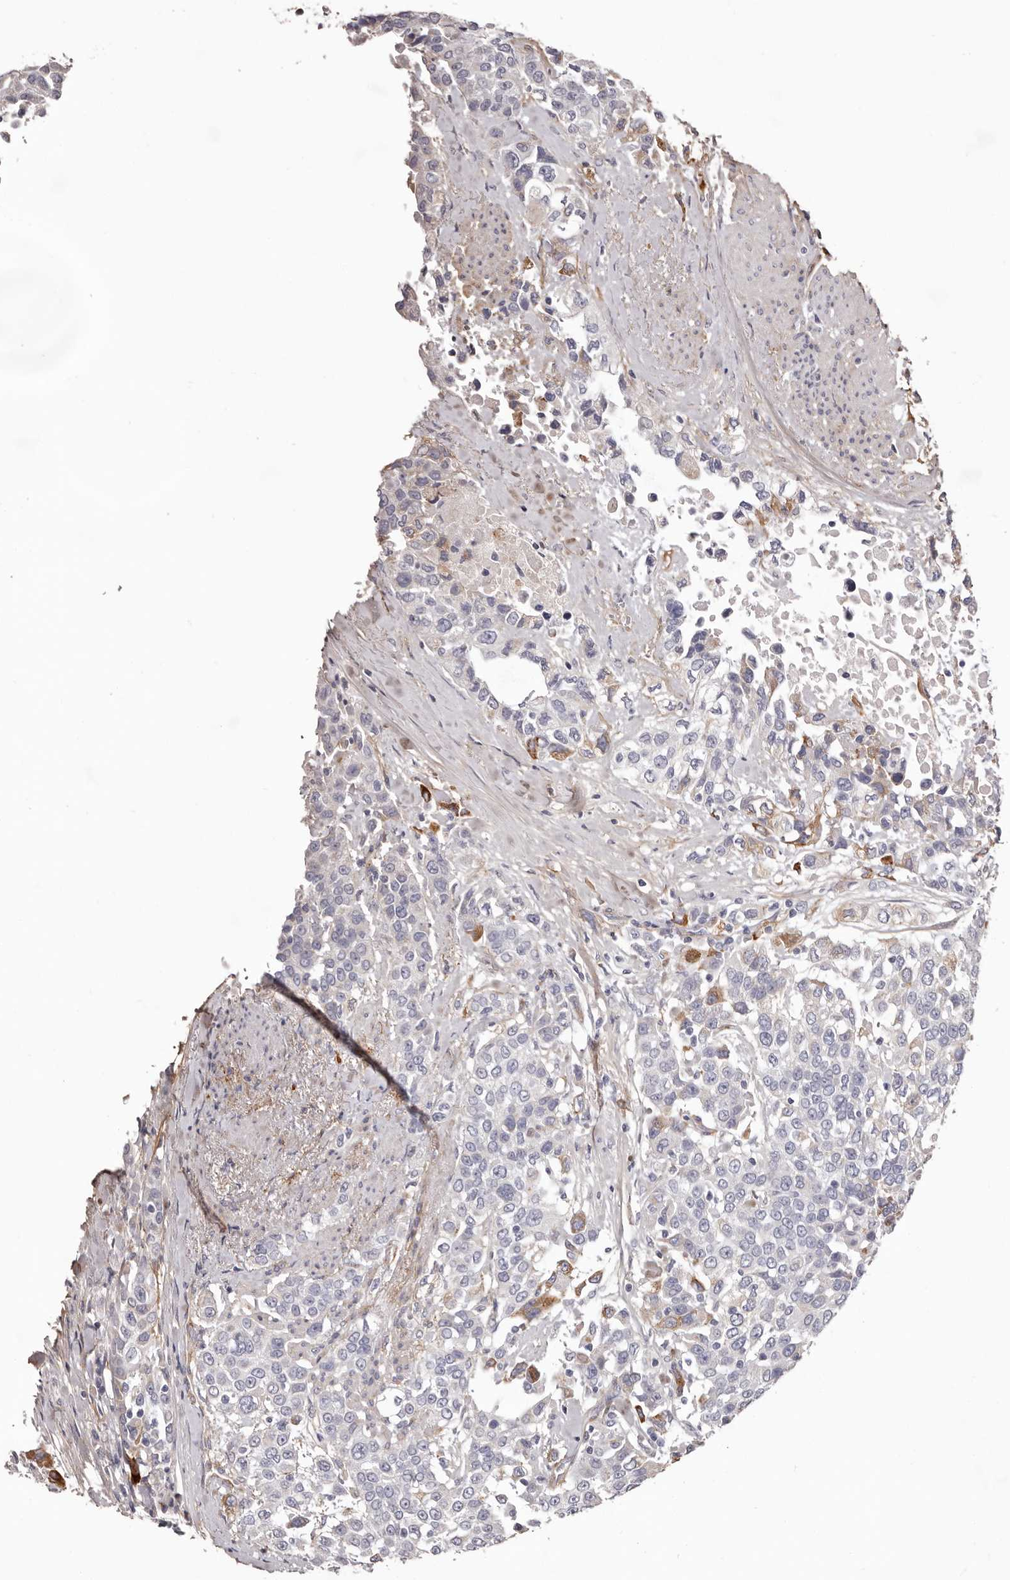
{"staining": {"intensity": "negative", "quantity": "none", "location": "none"}, "tissue": "urothelial cancer", "cell_type": "Tumor cells", "image_type": "cancer", "snomed": [{"axis": "morphology", "description": "Urothelial carcinoma, High grade"}, {"axis": "topography", "description": "Urinary bladder"}], "caption": "Immunohistochemistry histopathology image of neoplastic tissue: urothelial carcinoma (high-grade) stained with DAB (3,3'-diaminobenzidine) demonstrates no significant protein expression in tumor cells.", "gene": "COL6A1", "patient": {"sex": "female", "age": 80}}